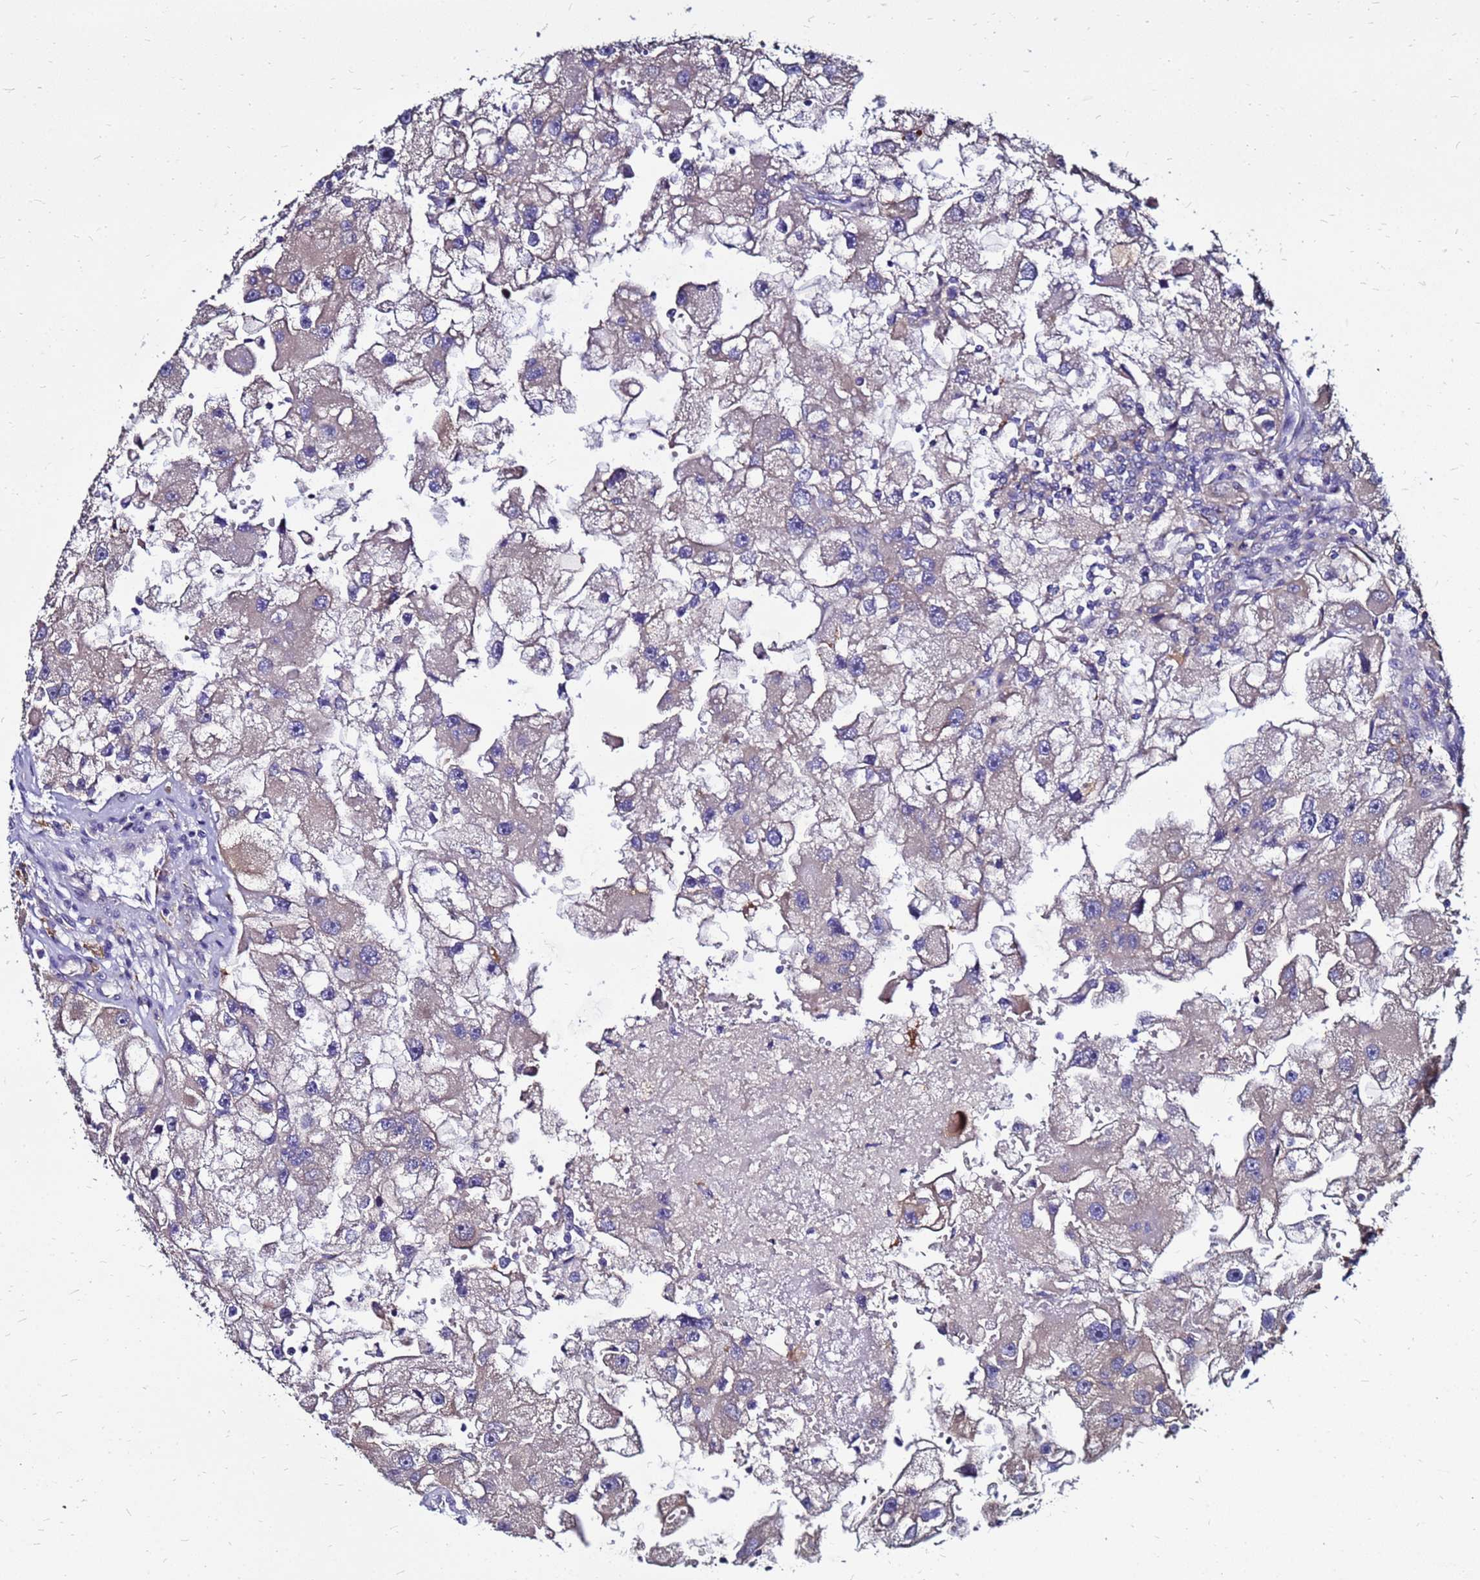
{"staining": {"intensity": "weak", "quantity": "<25%", "location": "cytoplasmic/membranous"}, "tissue": "renal cancer", "cell_type": "Tumor cells", "image_type": "cancer", "snomed": [{"axis": "morphology", "description": "Adenocarcinoma, NOS"}, {"axis": "topography", "description": "Kidney"}], "caption": "A high-resolution photomicrograph shows immunohistochemistry staining of adenocarcinoma (renal), which displays no significant expression in tumor cells.", "gene": "ARHGEF5", "patient": {"sex": "male", "age": 63}}